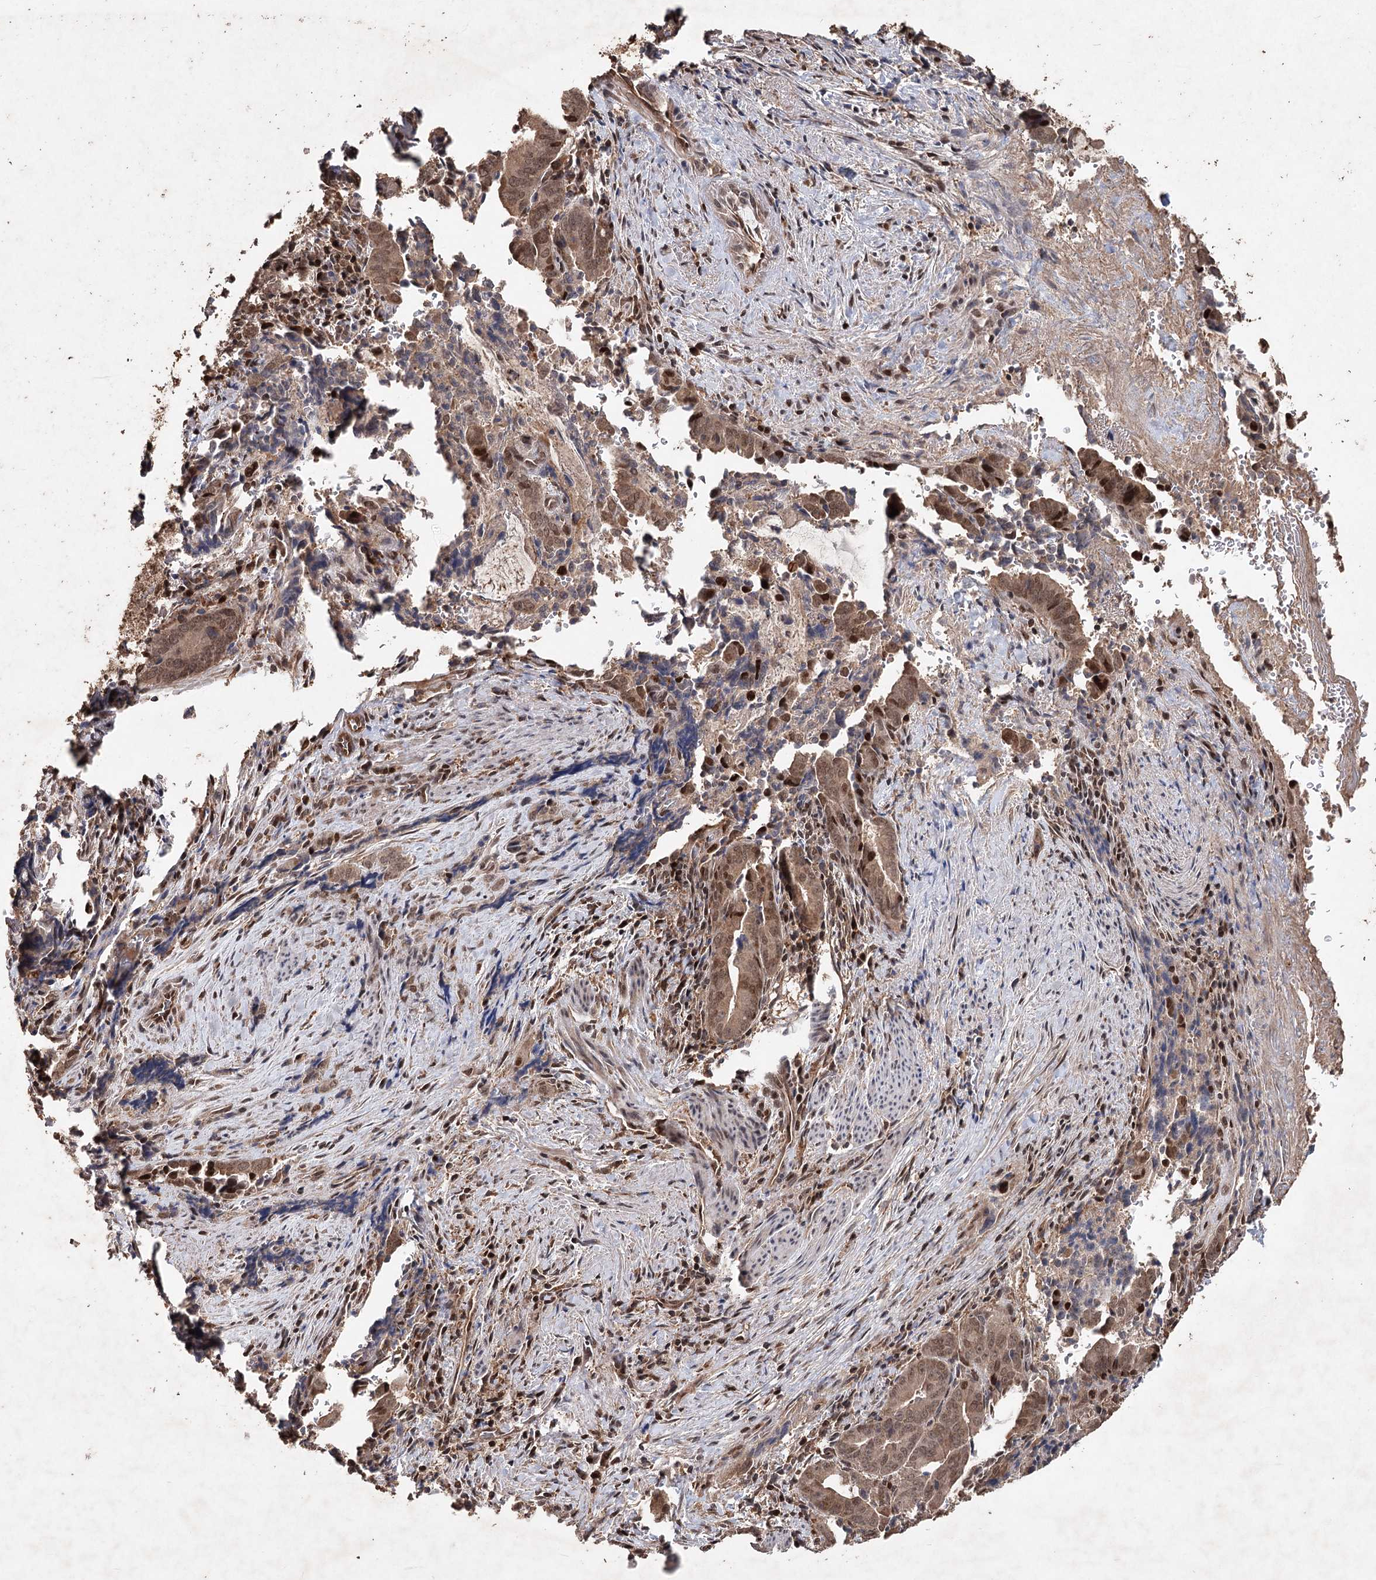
{"staining": {"intensity": "moderate", "quantity": ">75%", "location": "cytoplasmic/membranous,nuclear"}, "tissue": "pancreatic cancer", "cell_type": "Tumor cells", "image_type": "cancer", "snomed": [{"axis": "morphology", "description": "Adenocarcinoma, NOS"}, {"axis": "topography", "description": "Pancreas"}], "caption": "A photomicrograph of adenocarcinoma (pancreatic) stained for a protein reveals moderate cytoplasmic/membranous and nuclear brown staining in tumor cells. The protein of interest is shown in brown color, while the nuclei are stained blue.", "gene": "FBXO7", "patient": {"sex": "female", "age": 63}}